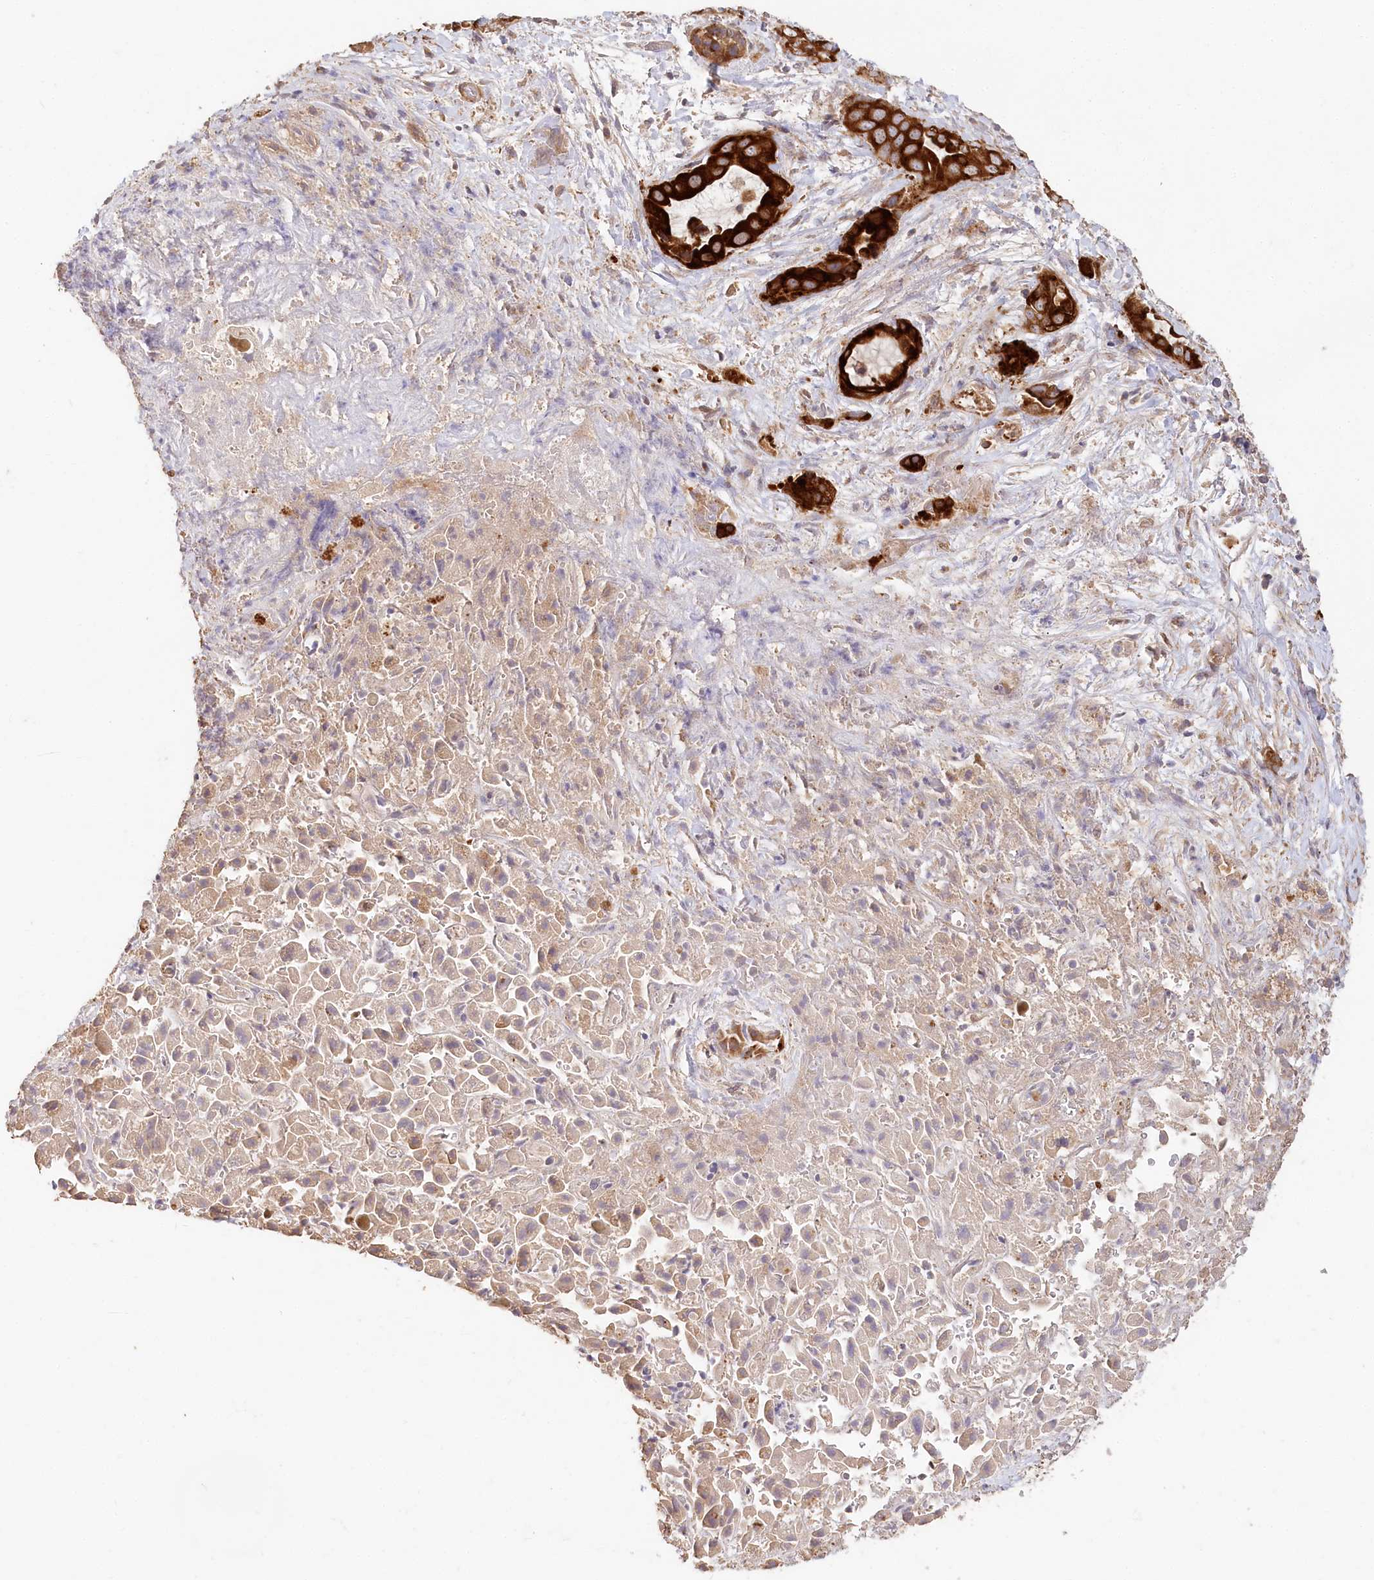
{"staining": {"intensity": "strong", "quantity": ">75%", "location": "cytoplasmic/membranous"}, "tissue": "liver cancer", "cell_type": "Tumor cells", "image_type": "cancer", "snomed": [{"axis": "morphology", "description": "Cholangiocarcinoma"}, {"axis": "topography", "description": "Liver"}], "caption": "Immunohistochemistry photomicrograph of human cholangiocarcinoma (liver) stained for a protein (brown), which shows high levels of strong cytoplasmic/membranous positivity in approximately >75% of tumor cells.", "gene": "IRAK1BP1", "patient": {"sex": "female", "age": 52}}